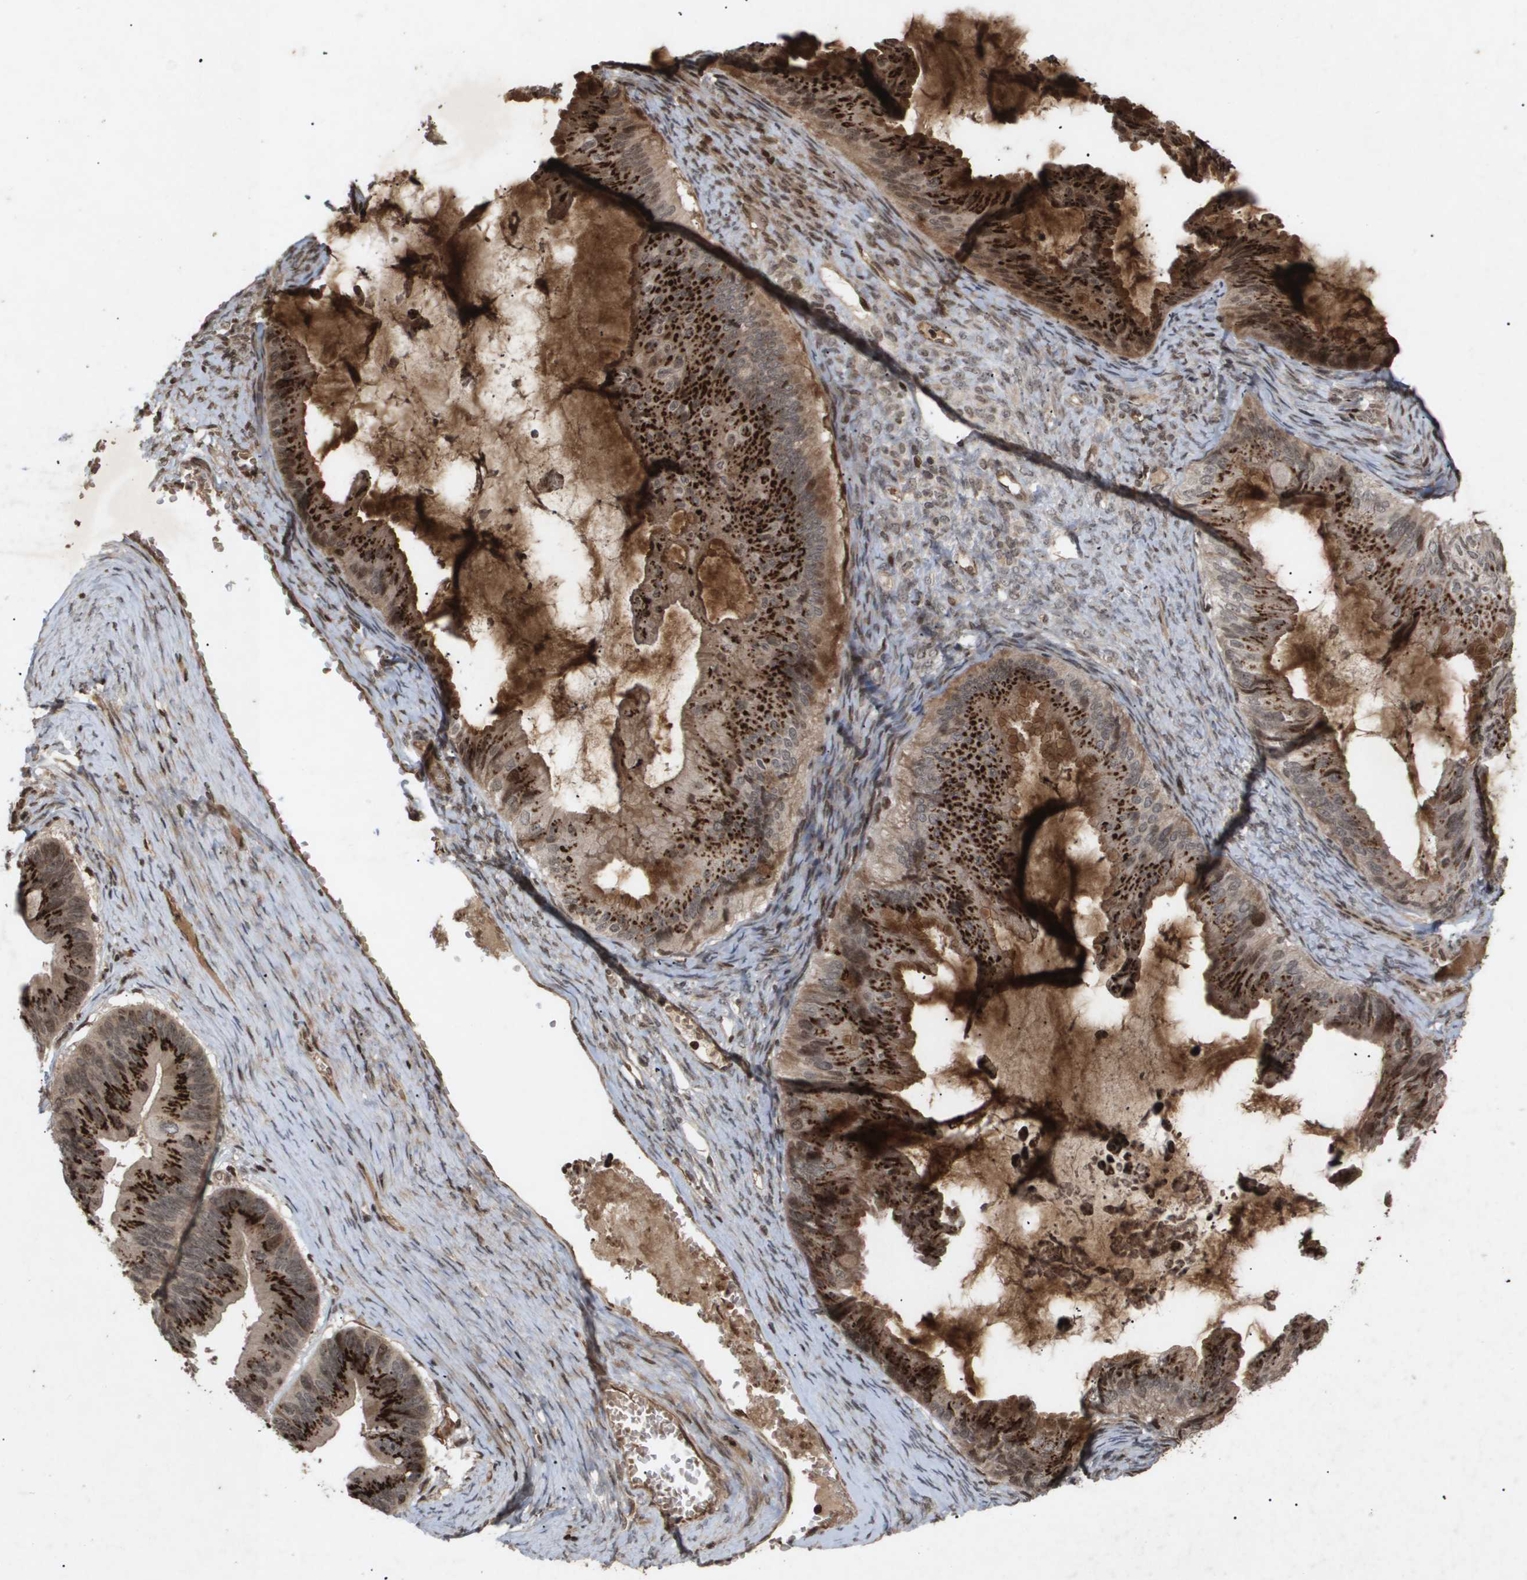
{"staining": {"intensity": "strong", "quantity": ">75%", "location": "cytoplasmic/membranous"}, "tissue": "ovarian cancer", "cell_type": "Tumor cells", "image_type": "cancer", "snomed": [{"axis": "morphology", "description": "Cystadenocarcinoma, mucinous, NOS"}, {"axis": "topography", "description": "Ovary"}], "caption": "Ovarian mucinous cystadenocarcinoma stained with a brown dye demonstrates strong cytoplasmic/membranous positive expression in approximately >75% of tumor cells.", "gene": "HSPA6", "patient": {"sex": "female", "age": 61}}